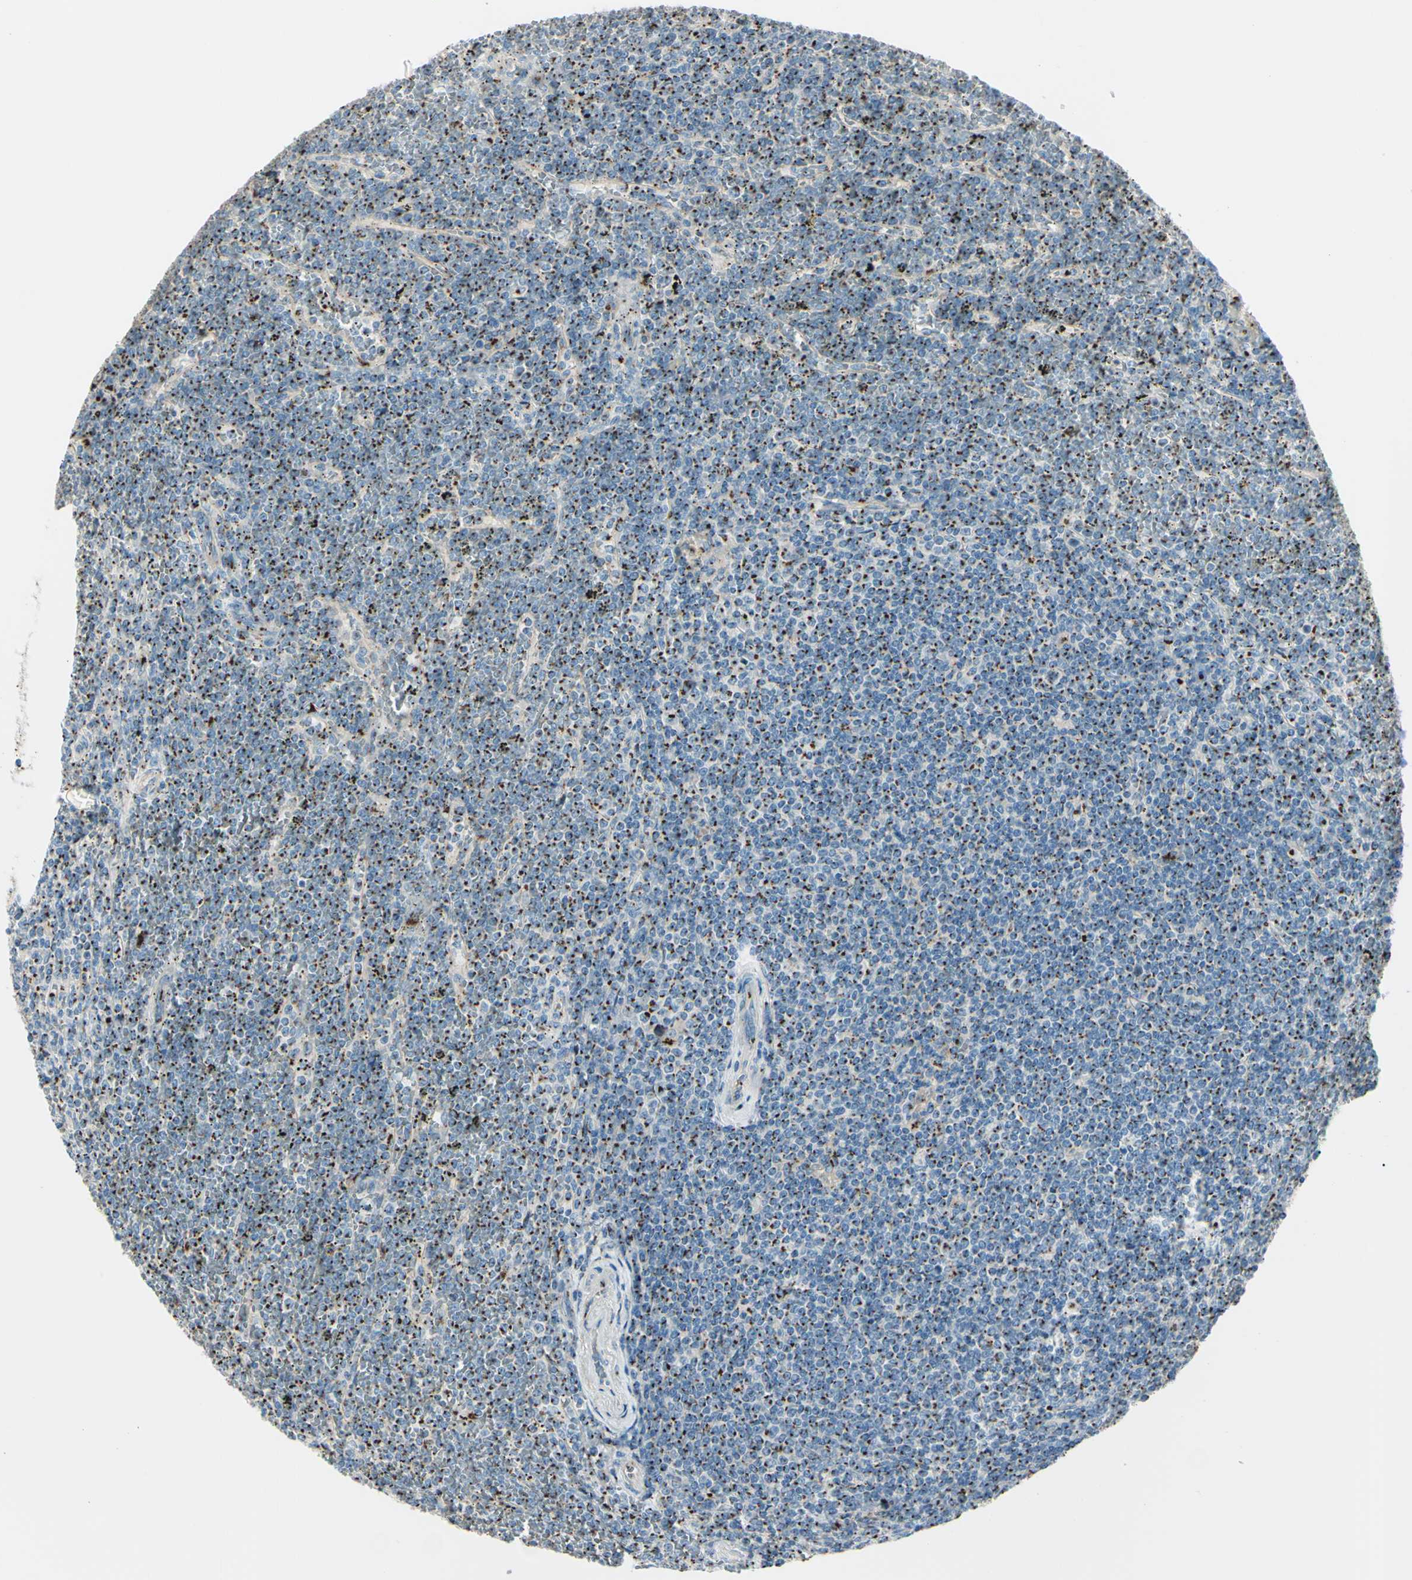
{"staining": {"intensity": "strong", "quantity": ">75%", "location": "cytoplasmic/membranous"}, "tissue": "lymphoma", "cell_type": "Tumor cells", "image_type": "cancer", "snomed": [{"axis": "morphology", "description": "Malignant lymphoma, non-Hodgkin's type, Low grade"}, {"axis": "topography", "description": "Spleen"}], "caption": "Low-grade malignant lymphoma, non-Hodgkin's type tissue reveals strong cytoplasmic/membranous positivity in about >75% of tumor cells", "gene": "B4GALT1", "patient": {"sex": "female", "age": 19}}